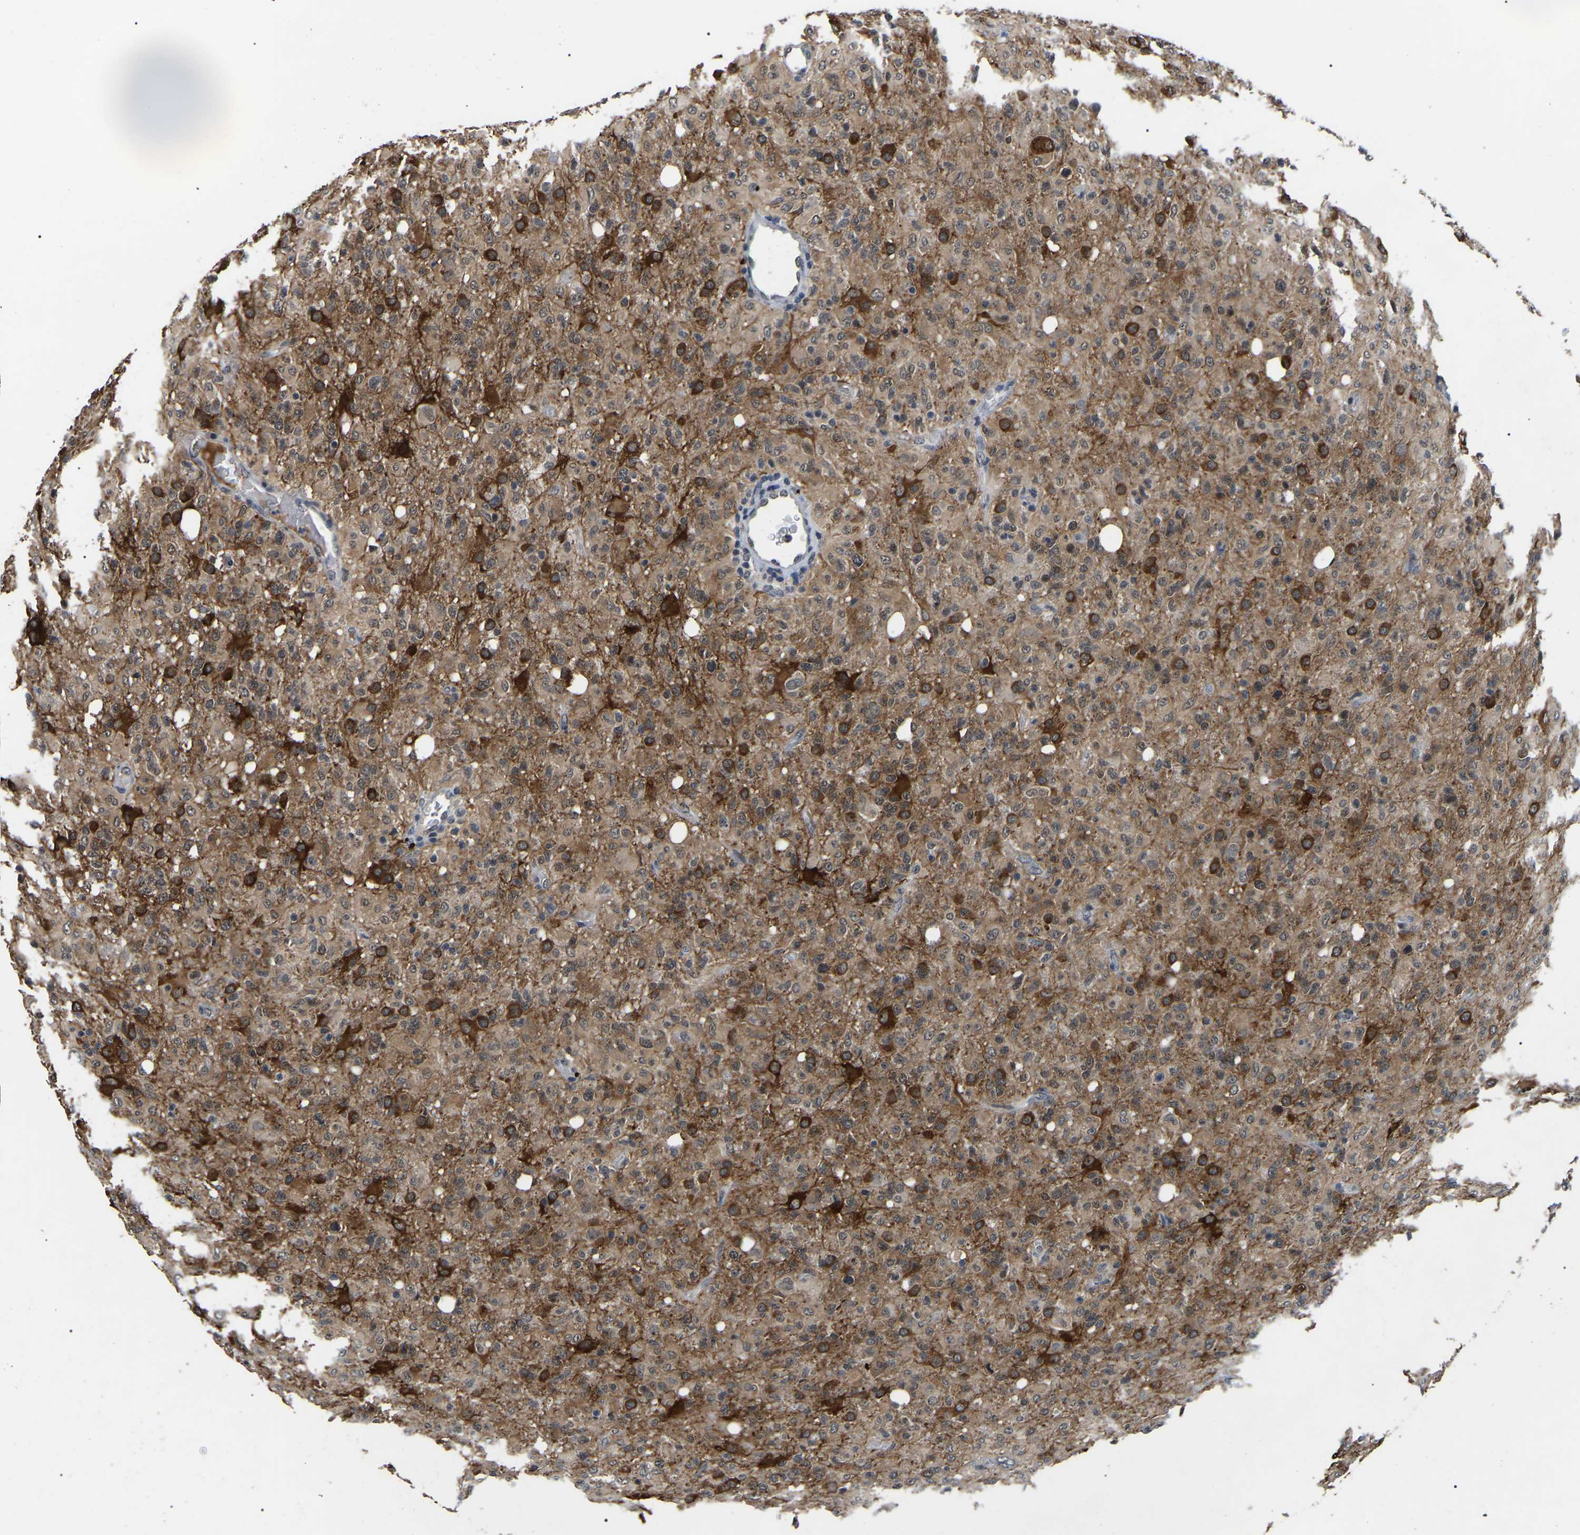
{"staining": {"intensity": "moderate", "quantity": ">75%", "location": "cytoplasmic/membranous"}, "tissue": "glioma", "cell_type": "Tumor cells", "image_type": "cancer", "snomed": [{"axis": "morphology", "description": "Glioma, malignant, High grade"}, {"axis": "topography", "description": "Brain"}], "caption": "Glioma tissue shows moderate cytoplasmic/membranous expression in about >75% of tumor cells, visualized by immunohistochemistry. The protein is stained brown, and the nuclei are stained in blue (DAB IHC with brightfield microscopy, high magnification).", "gene": "PPM1E", "patient": {"sex": "female", "age": 57}}